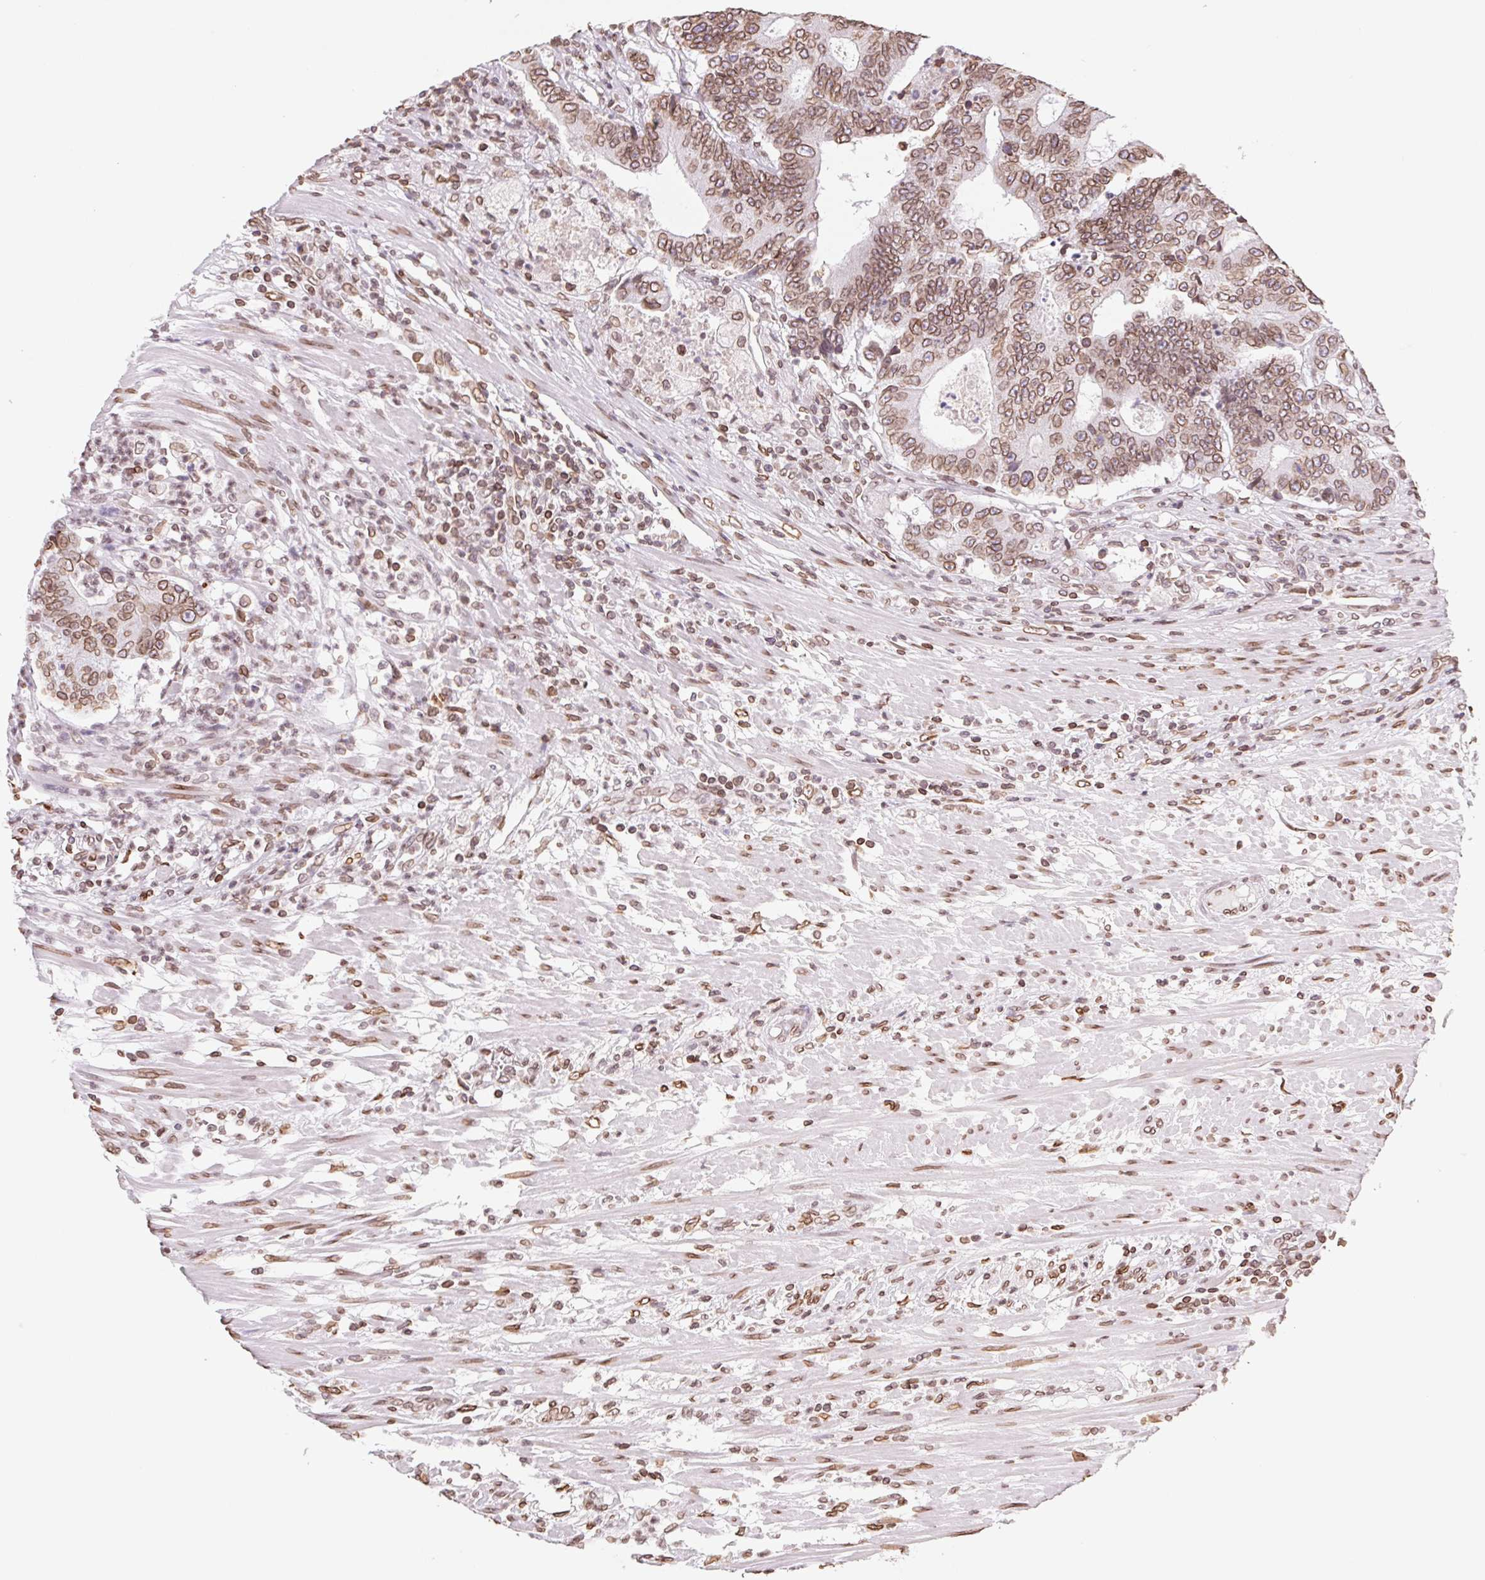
{"staining": {"intensity": "moderate", "quantity": ">75%", "location": "cytoplasmic/membranous,nuclear"}, "tissue": "colorectal cancer", "cell_type": "Tumor cells", "image_type": "cancer", "snomed": [{"axis": "morphology", "description": "Adenocarcinoma, NOS"}, {"axis": "topography", "description": "Colon"}], "caption": "A micrograph showing moderate cytoplasmic/membranous and nuclear staining in about >75% of tumor cells in colorectal adenocarcinoma, as visualized by brown immunohistochemical staining.", "gene": "LMNB2", "patient": {"sex": "female", "age": 48}}